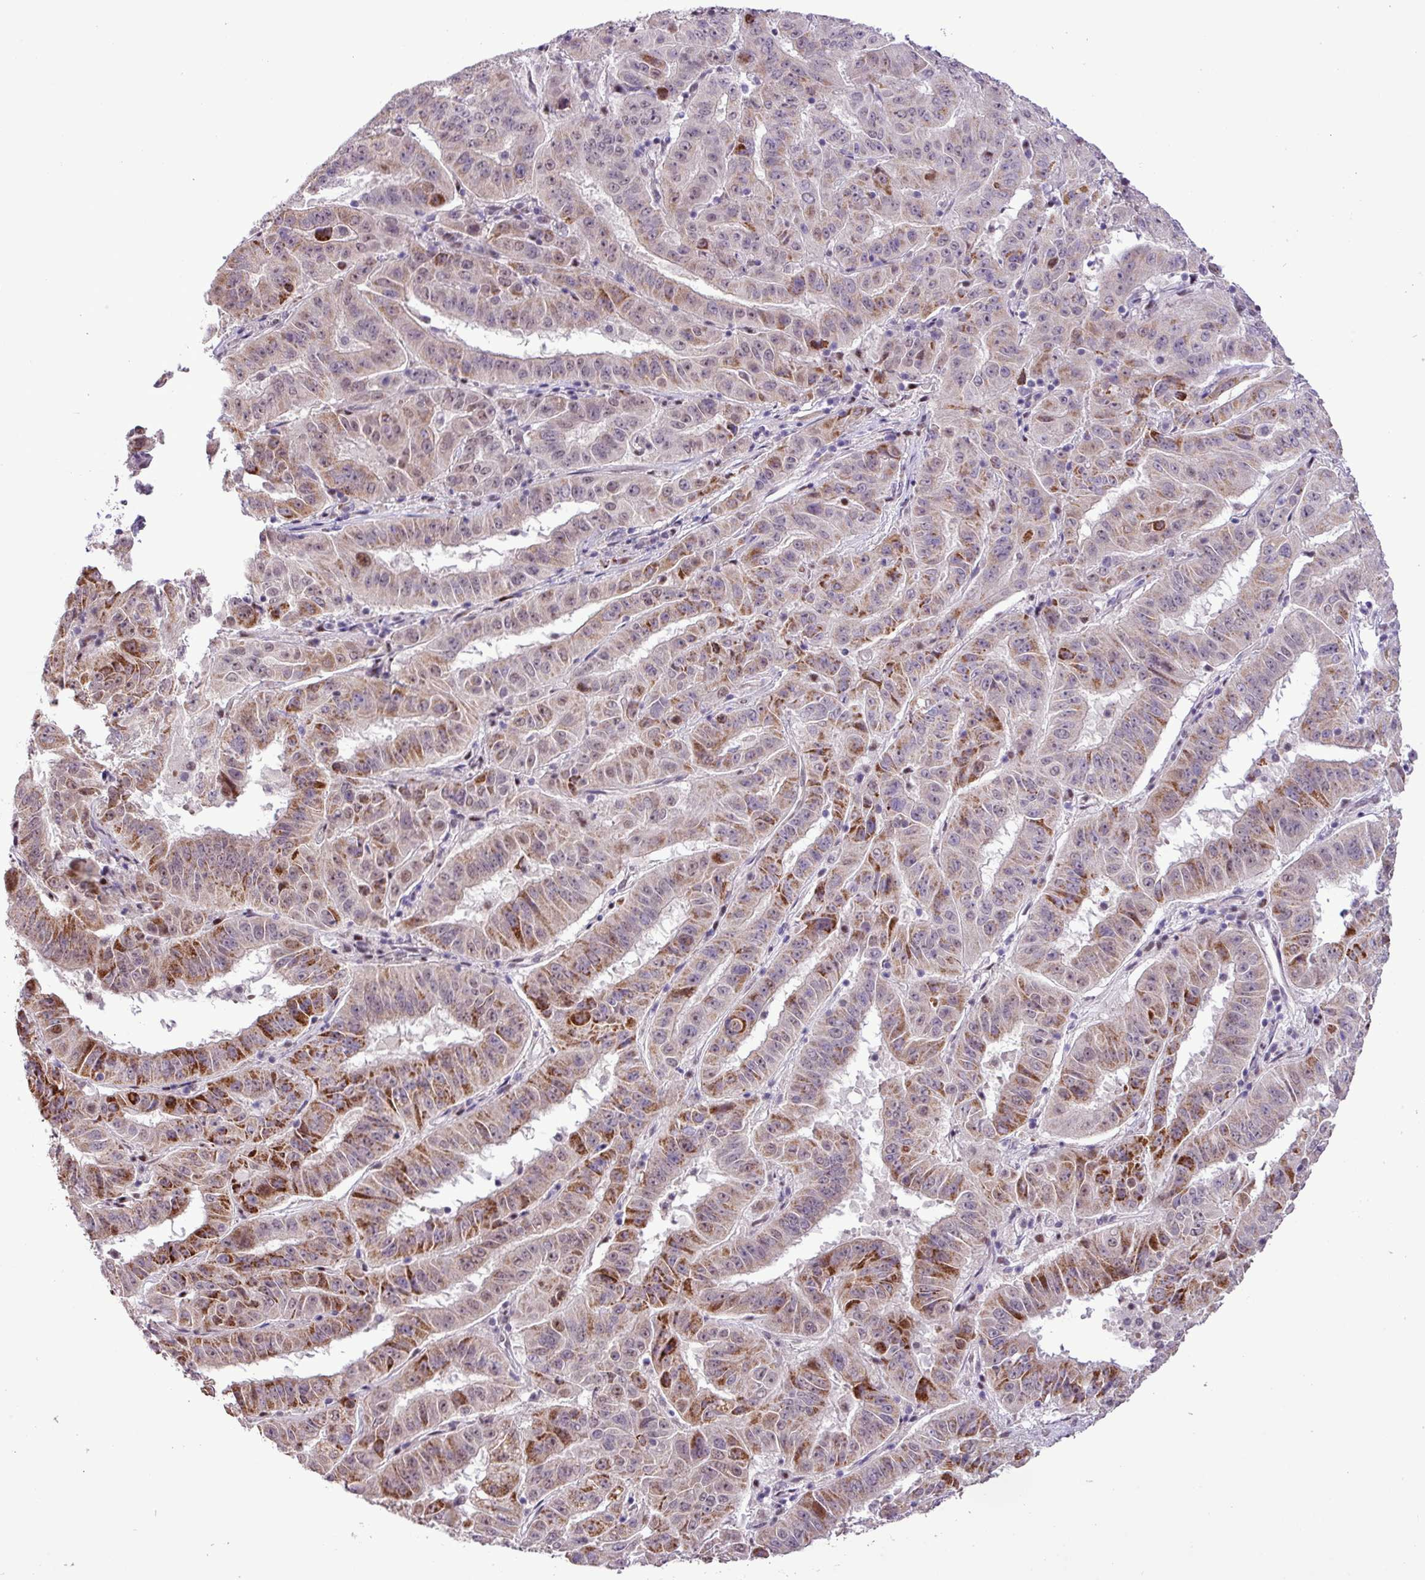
{"staining": {"intensity": "moderate", "quantity": ">75%", "location": "cytoplasmic/membranous"}, "tissue": "pancreatic cancer", "cell_type": "Tumor cells", "image_type": "cancer", "snomed": [{"axis": "morphology", "description": "Adenocarcinoma, NOS"}, {"axis": "topography", "description": "Pancreas"}], "caption": "Adenocarcinoma (pancreatic) tissue demonstrates moderate cytoplasmic/membranous positivity in about >75% of tumor cells, visualized by immunohistochemistry. The staining was performed using DAB (3,3'-diaminobenzidine) to visualize the protein expression in brown, while the nuclei were stained in blue with hematoxylin (Magnification: 20x).", "gene": "ZNF354A", "patient": {"sex": "male", "age": 63}}